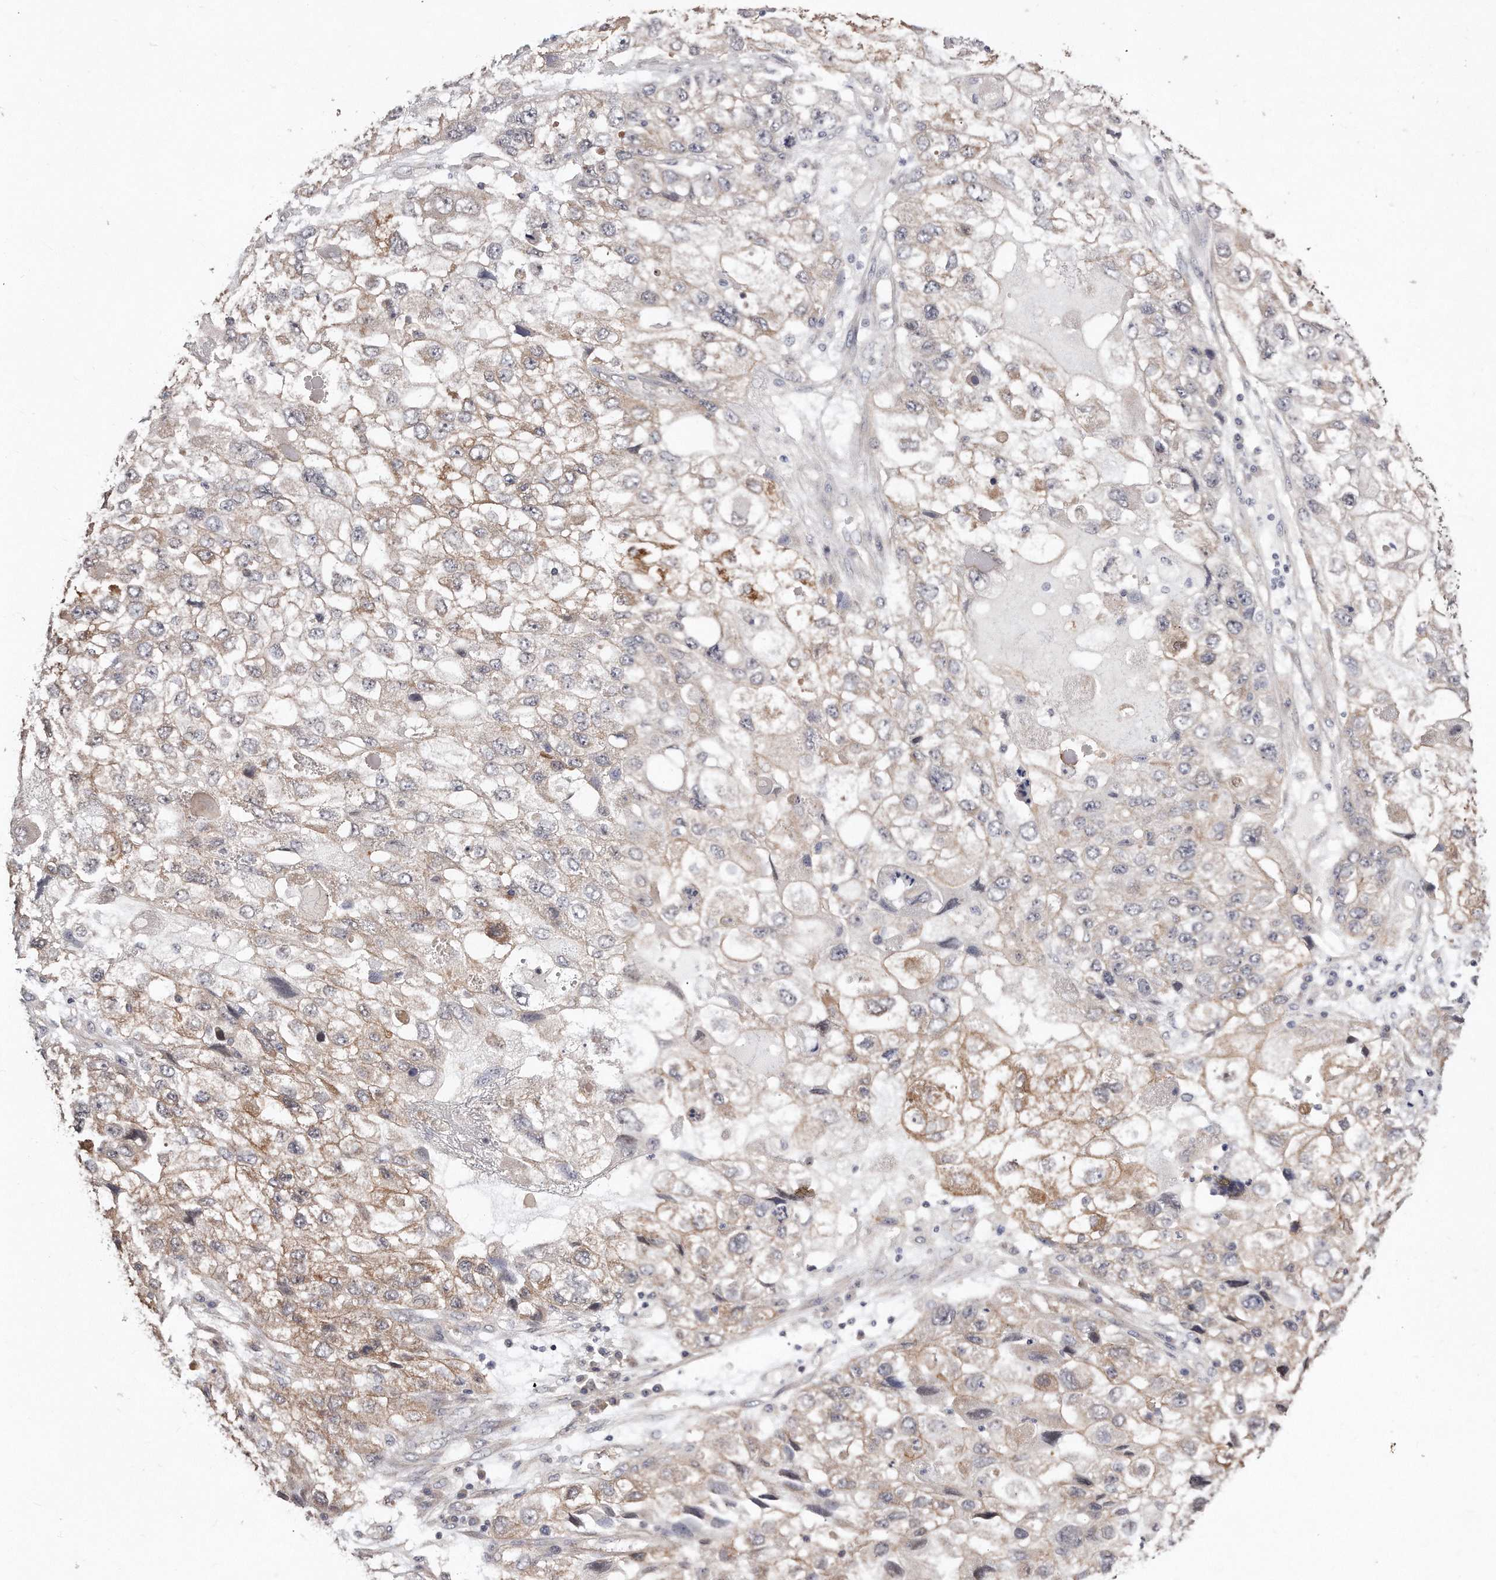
{"staining": {"intensity": "weak", "quantity": "25%-75%", "location": "cytoplasmic/membranous"}, "tissue": "endometrial cancer", "cell_type": "Tumor cells", "image_type": "cancer", "snomed": [{"axis": "morphology", "description": "Adenocarcinoma, NOS"}, {"axis": "topography", "description": "Endometrium"}], "caption": "Protein positivity by IHC reveals weak cytoplasmic/membranous staining in approximately 25%-75% of tumor cells in endometrial cancer.", "gene": "CASZ1", "patient": {"sex": "female", "age": 49}}